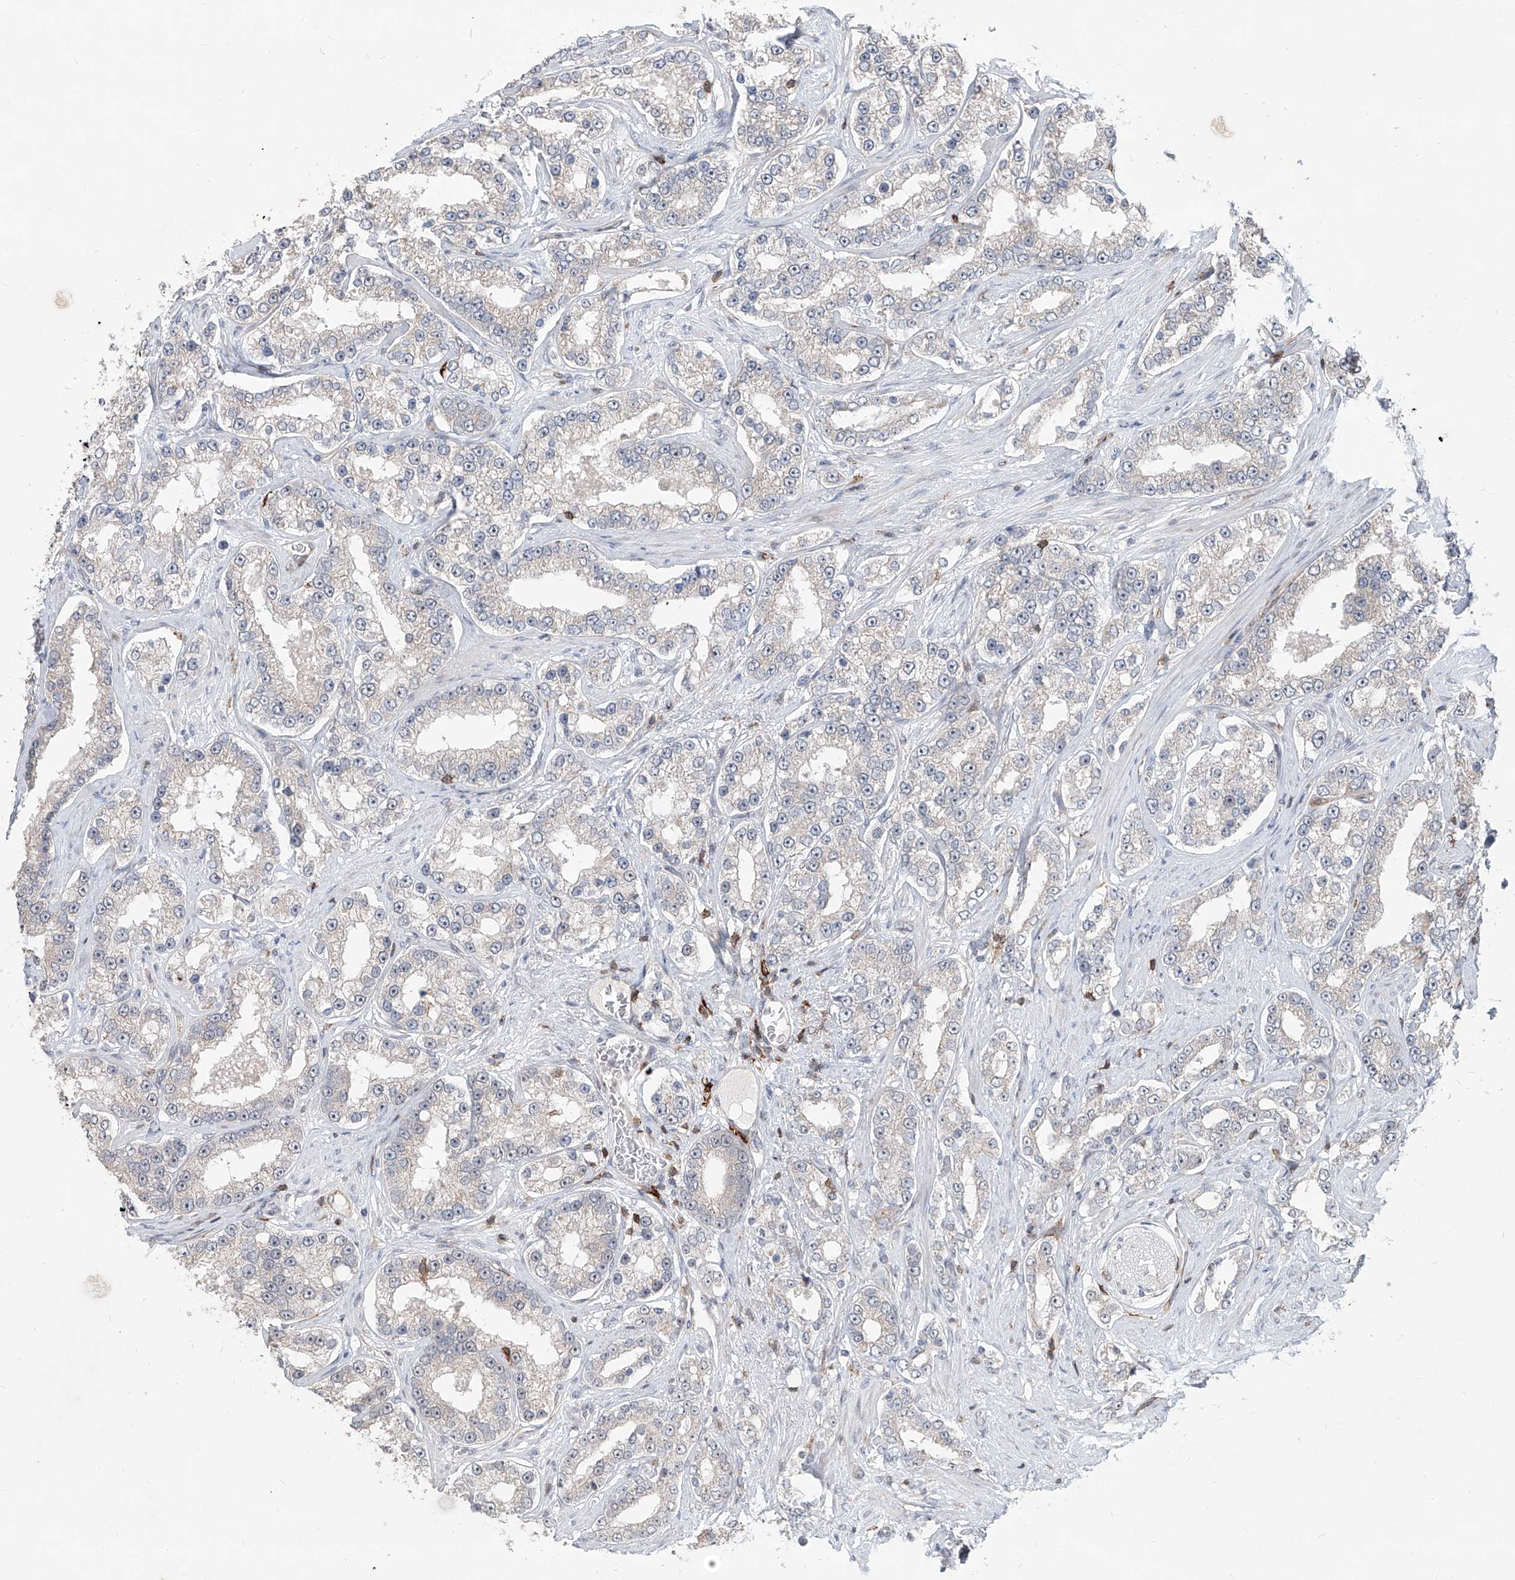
{"staining": {"intensity": "negative", "quantity": "none", "location": "none"}, "tissue": "prostate cancer", "cell_type": "Tumor cells", "image_type": "cancer", "snomed": [{"axis": "morphology", "description": "Normal tissue, NOS"}, {"axis": "morphology", "description": "Adenocarcinoma, High grade"}, {"axis": "topography", "description": "Prostate"}], "caption": "A high-resolution image shows immunohistochemistry (IHC) staining of high-grade adenocarcinoma (prostate), which demonstrates no significant expression in tumor cells.", "gene": "ZBTB48", "patient": {"sex": "male", "age": 83}}